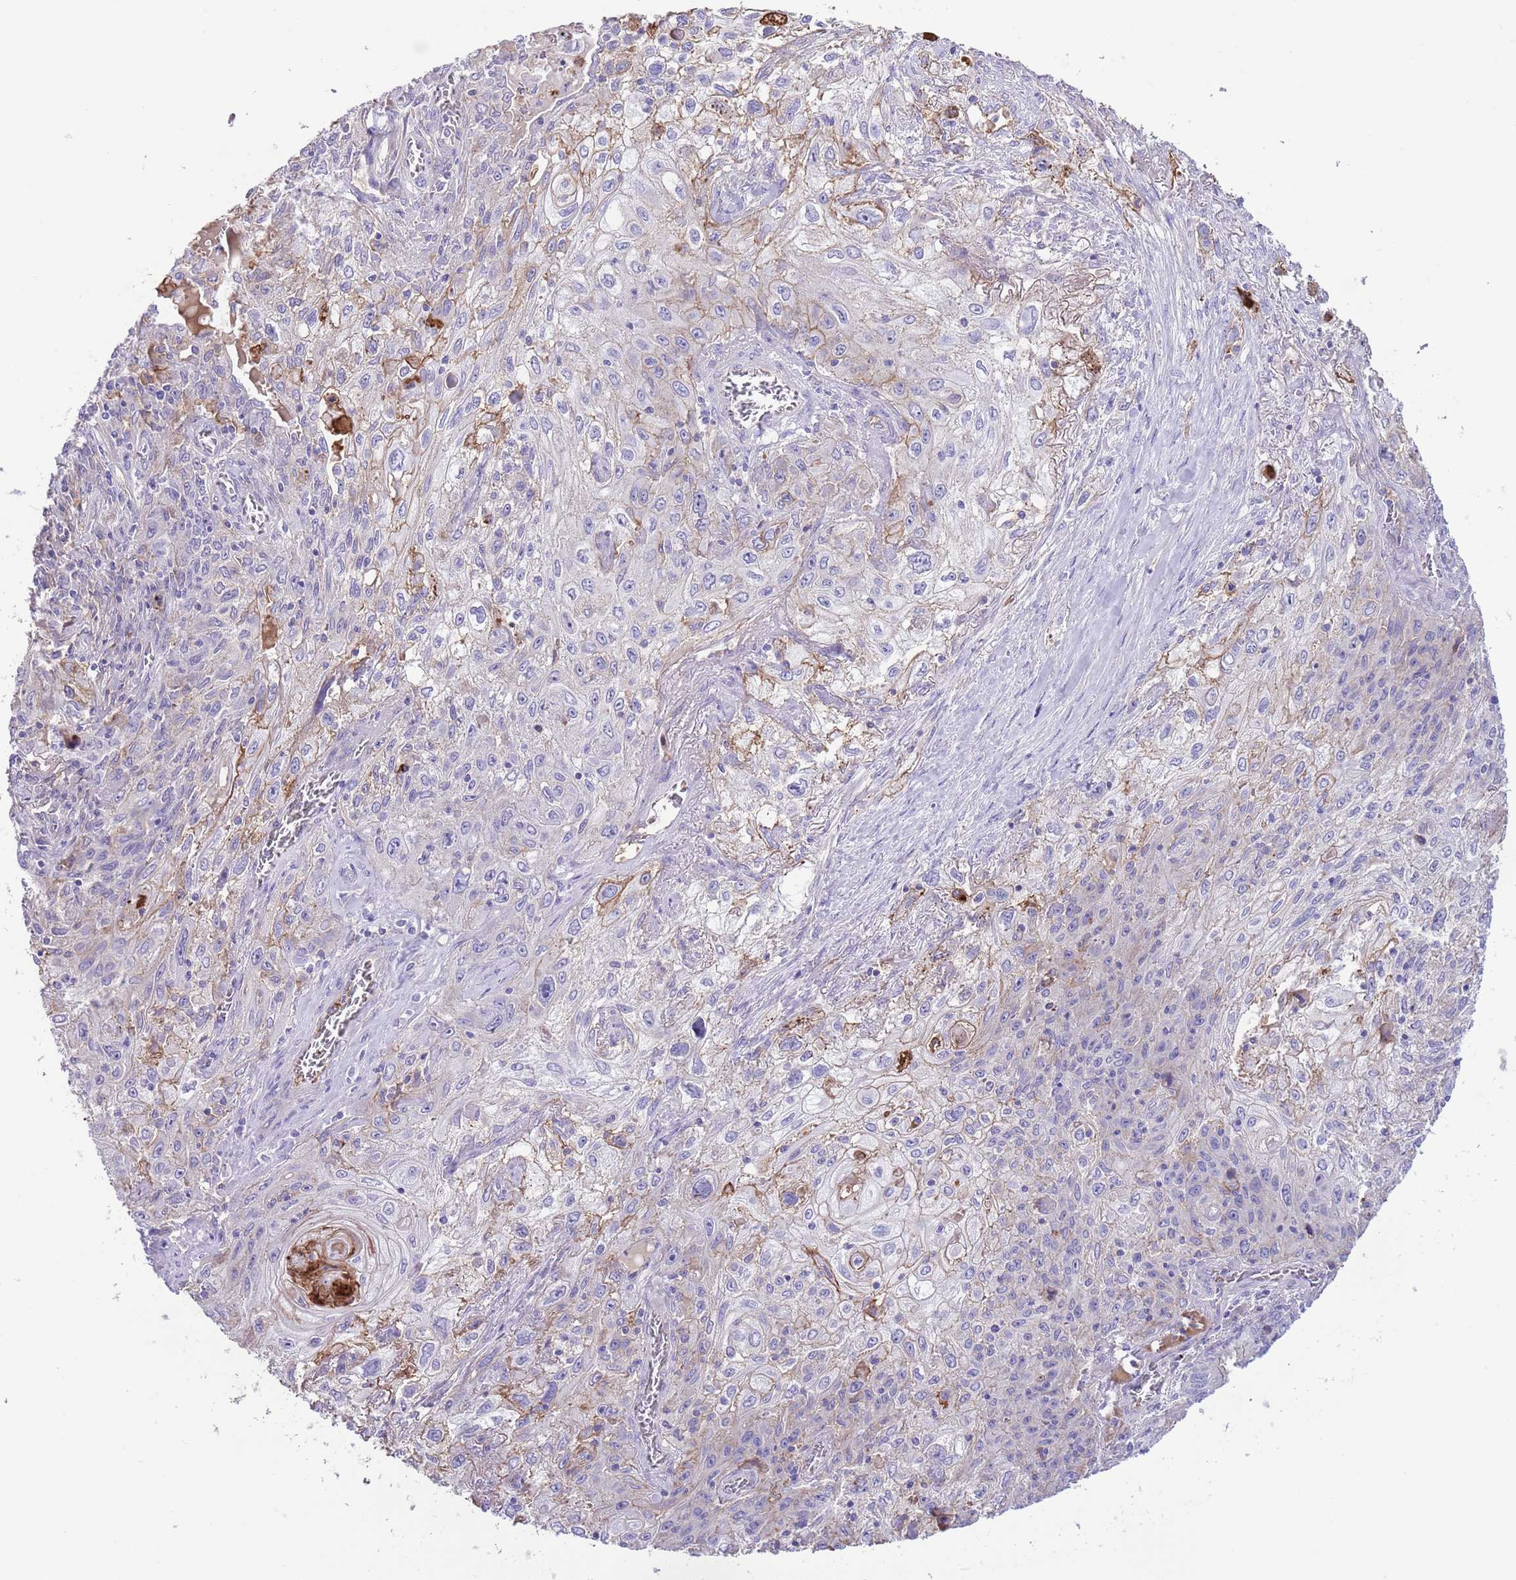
{"staining": {"intensity": "weak", "quantity": "<25%", "location": "cytoplasmic/membranous"}, "tissue": "lung cancer", "cell_type": "Tumor cells", "image_type": "cancer", "snomed": [{"axis": "morphology", "description": "Squamous cell carcinoma, NOS"}, {"axis": "topography", "description": "Lung"}], "caption": "Tumor cells show no significant protein staining in lung squamous cell carcinoma.", "gene": "IGF1", "patient": {"sex": "female", "age": 69}}